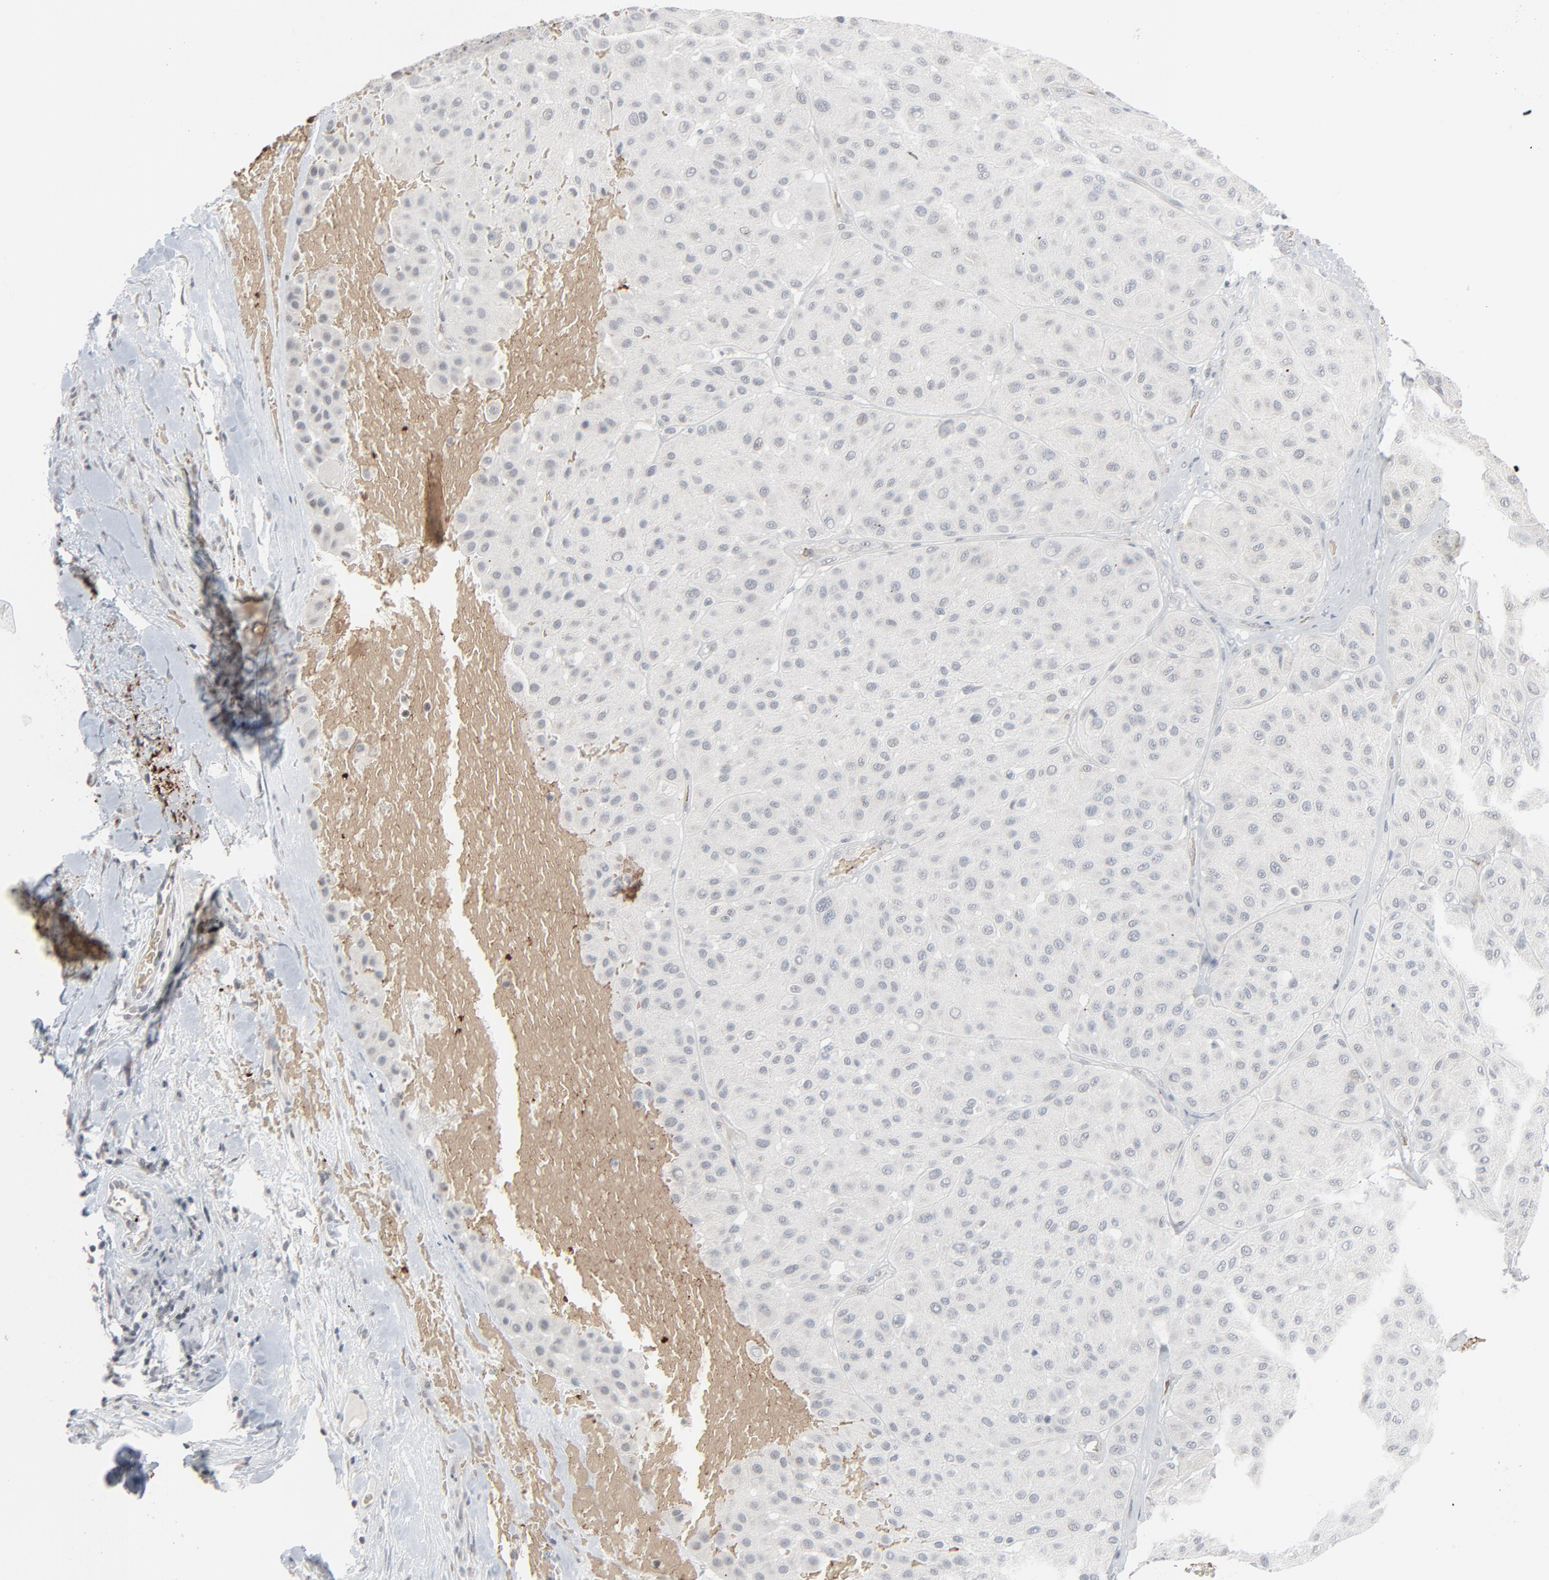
{"staining": {"intensity": "negative", "quantity": "none", "location": "none"}, "tissue": "melanoma", "cell_type": "Tumor cells", "image_type": "cancer", "snomed": [{"axis": "morphology", "description": "Normal tissue, NOS"}, {"axis": "morphology", "description": "Malignant melanoma, Metastatic site"}, {"axis": "topography", "description": "Skin"}], "caption": "Immunohistochemistry (IHC) of human malignant melanoma (metastatic site) reveals no positivity in tumor cells.", "gene": "SAGE1", "patient": {"sex": "male", "age": 41}}